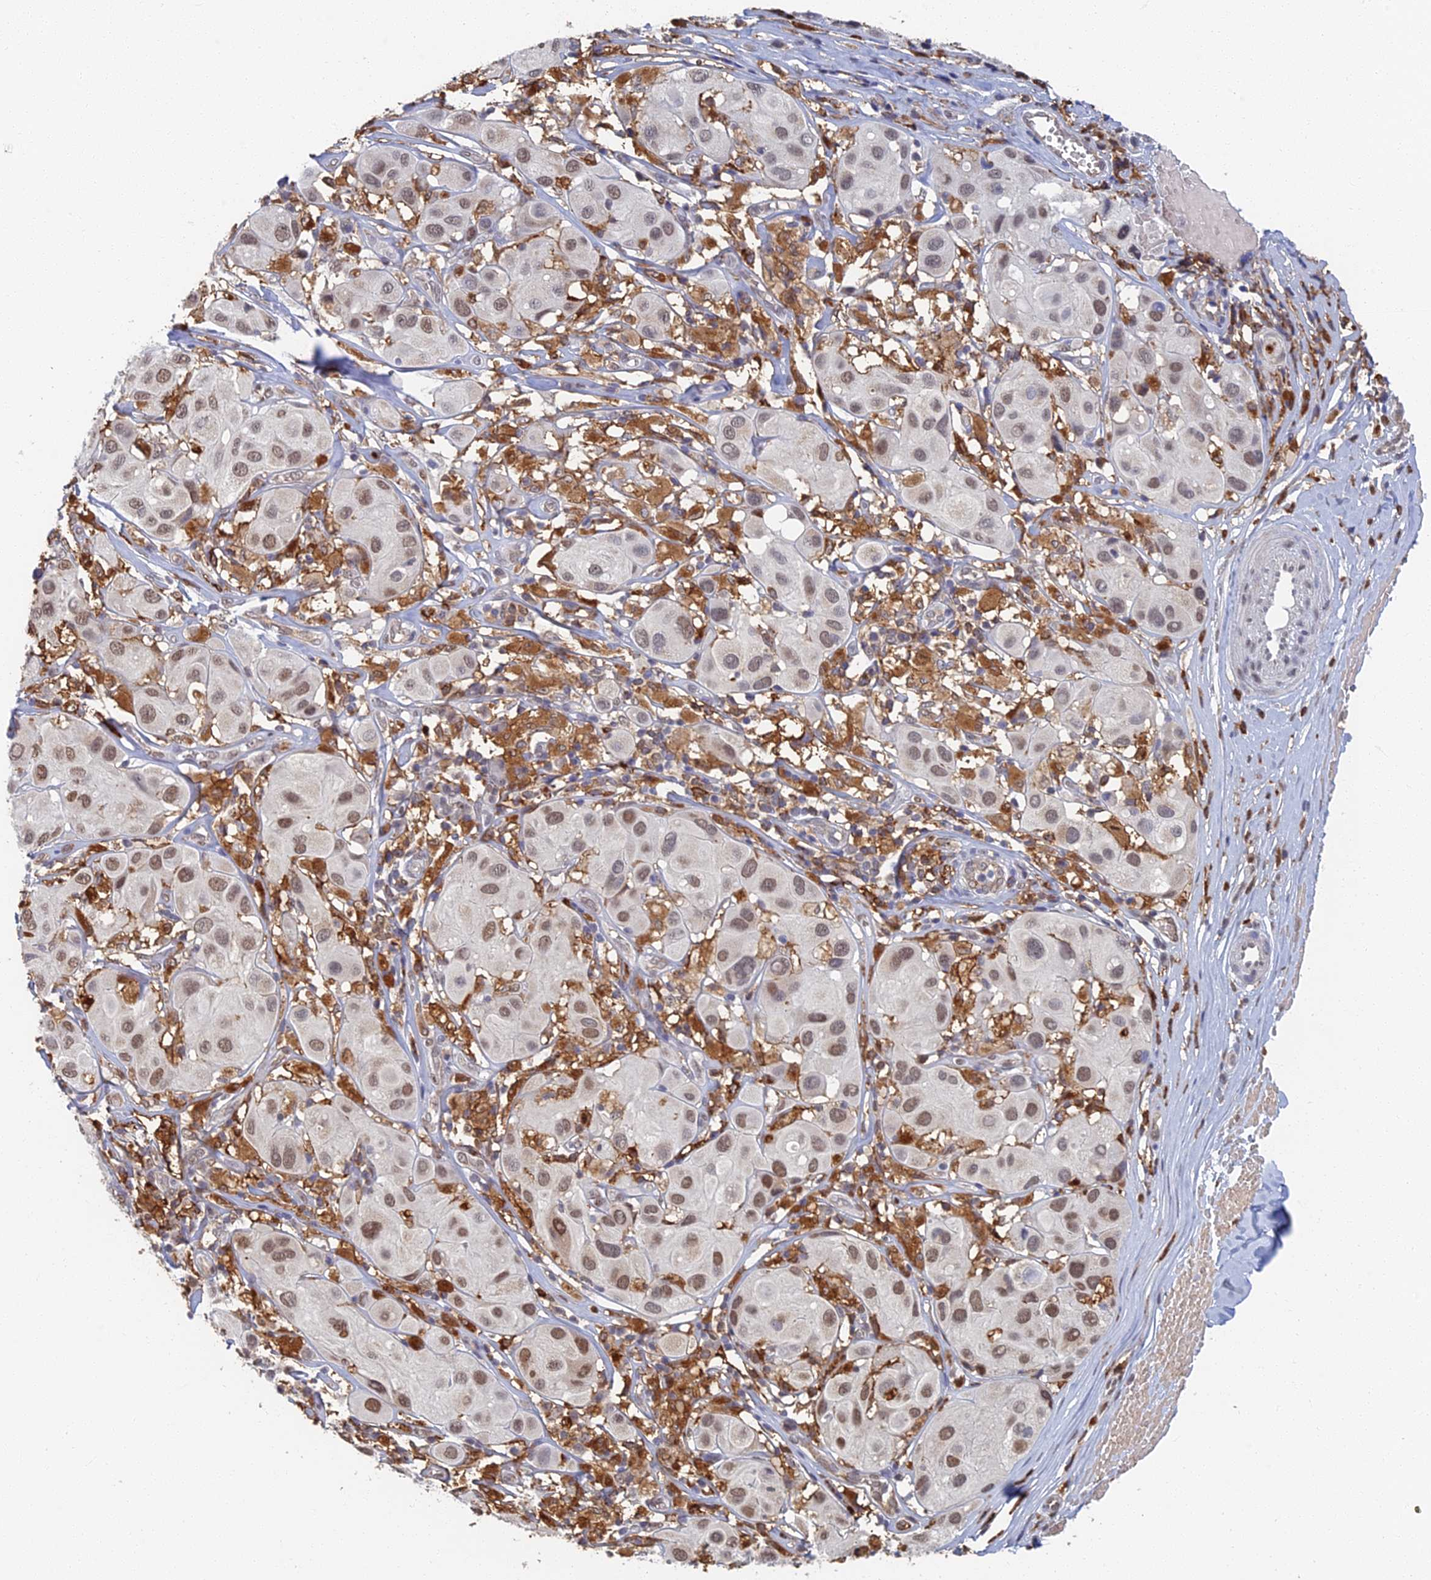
{"staining": {"intensity": "moderate", "quantity": "25%-75%", "location": "nuclear"}, "tissue": "melanoma", "cell_type": "Tumor cells", "image_type": "cancer", "snomed": [{"axis": "morphology", "description": "Malignant melanoma, Metastatic site"}, {"axis": "topography", "description": "Skin"}], "caption": "Immunohistochemistry (IHC) staining of melanoma, which displays medium levels of moderate nuclear staining in about 25%-75% of tumor cells indicating moderate nuclear protein positivity. The staining was performed using DAB (3,3'-diaminobenzidine) (brown) for protein detection and nuclei were counterstained in hematoxylin (blue).", "gene": "GPATCH1", "patient": {"sex": "male", "age": 41}}